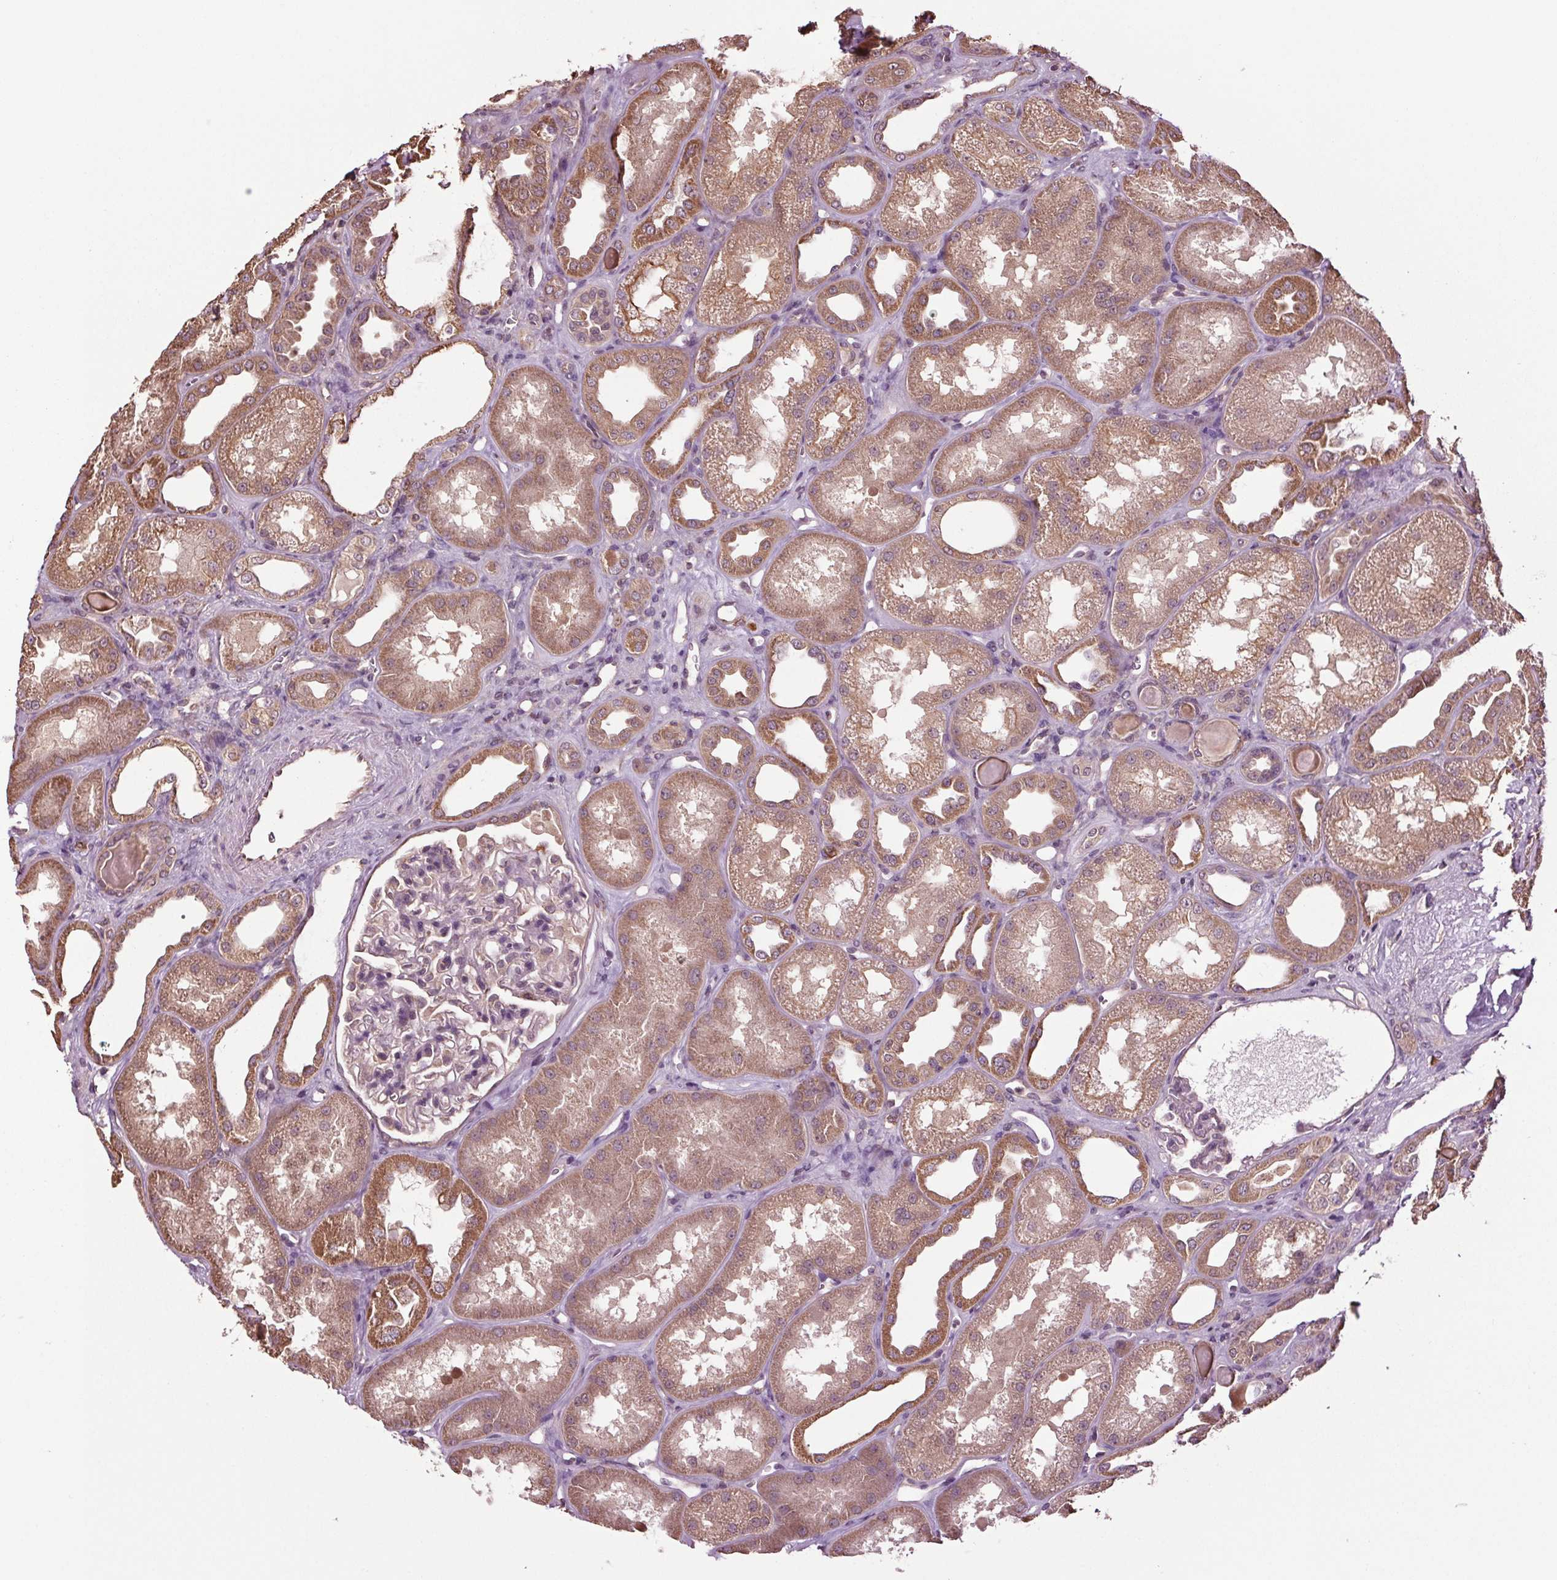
{"staining": {"intensity": "negative", "quantity": "none", "location": "none"}, "tissue": "kidney", "cell_type": "Cells in glomeruli", "image_type": "normal", "snomed": [{"axis": "morphology", "description": "Normal tissue, NOS"}, {"axis": "topography", "description": "Kidney"}], "caption": "This is a photomicrograph of IHC staining of unremarkable kidney, which shows no staining in cells in glomeruli.", "gene": "RNPEP", "patient": {"sex": "male", "age": 61}}